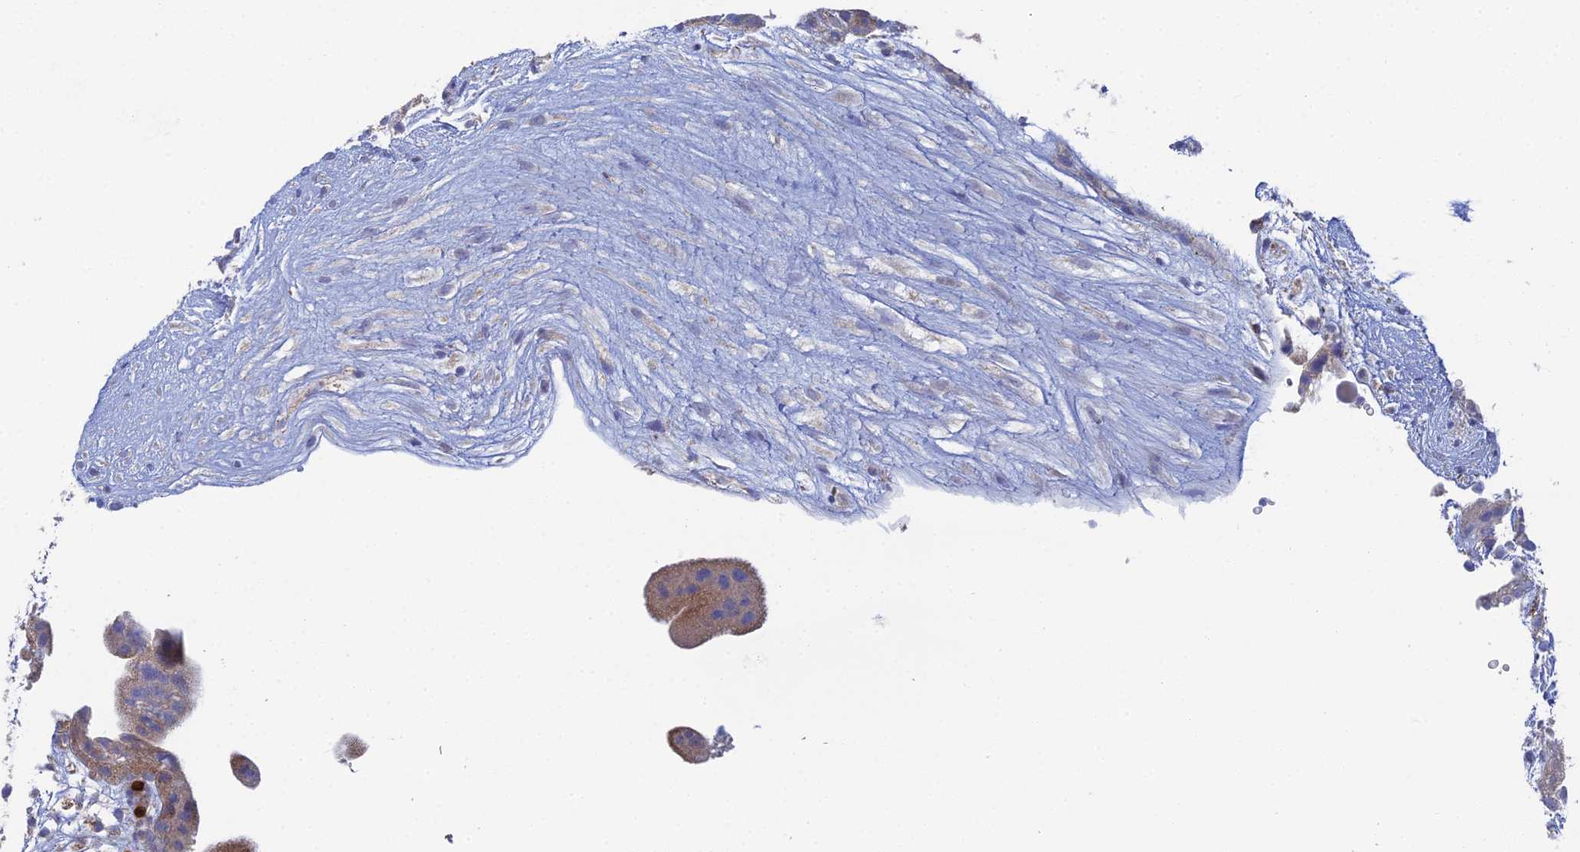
{"staining": {"intensity": "negative", "quantity": "none", "location": "none"}, "tissue": "placenta", "cell_type": "Decidual cells", "image_type": "normal", "snomed": [{"axis": "morphology", "description": "Normal tissue, NOS"}, {"axis": "topography", "description": "Placenta"}], "caption": "This is a photomicrograph of IHC staining of unremarkable placenta, which shows no expression in decidual cells. Nuclei are stained in blue.", "gene": "ARL16", "patient": {"sex": "female", "age": 18}}